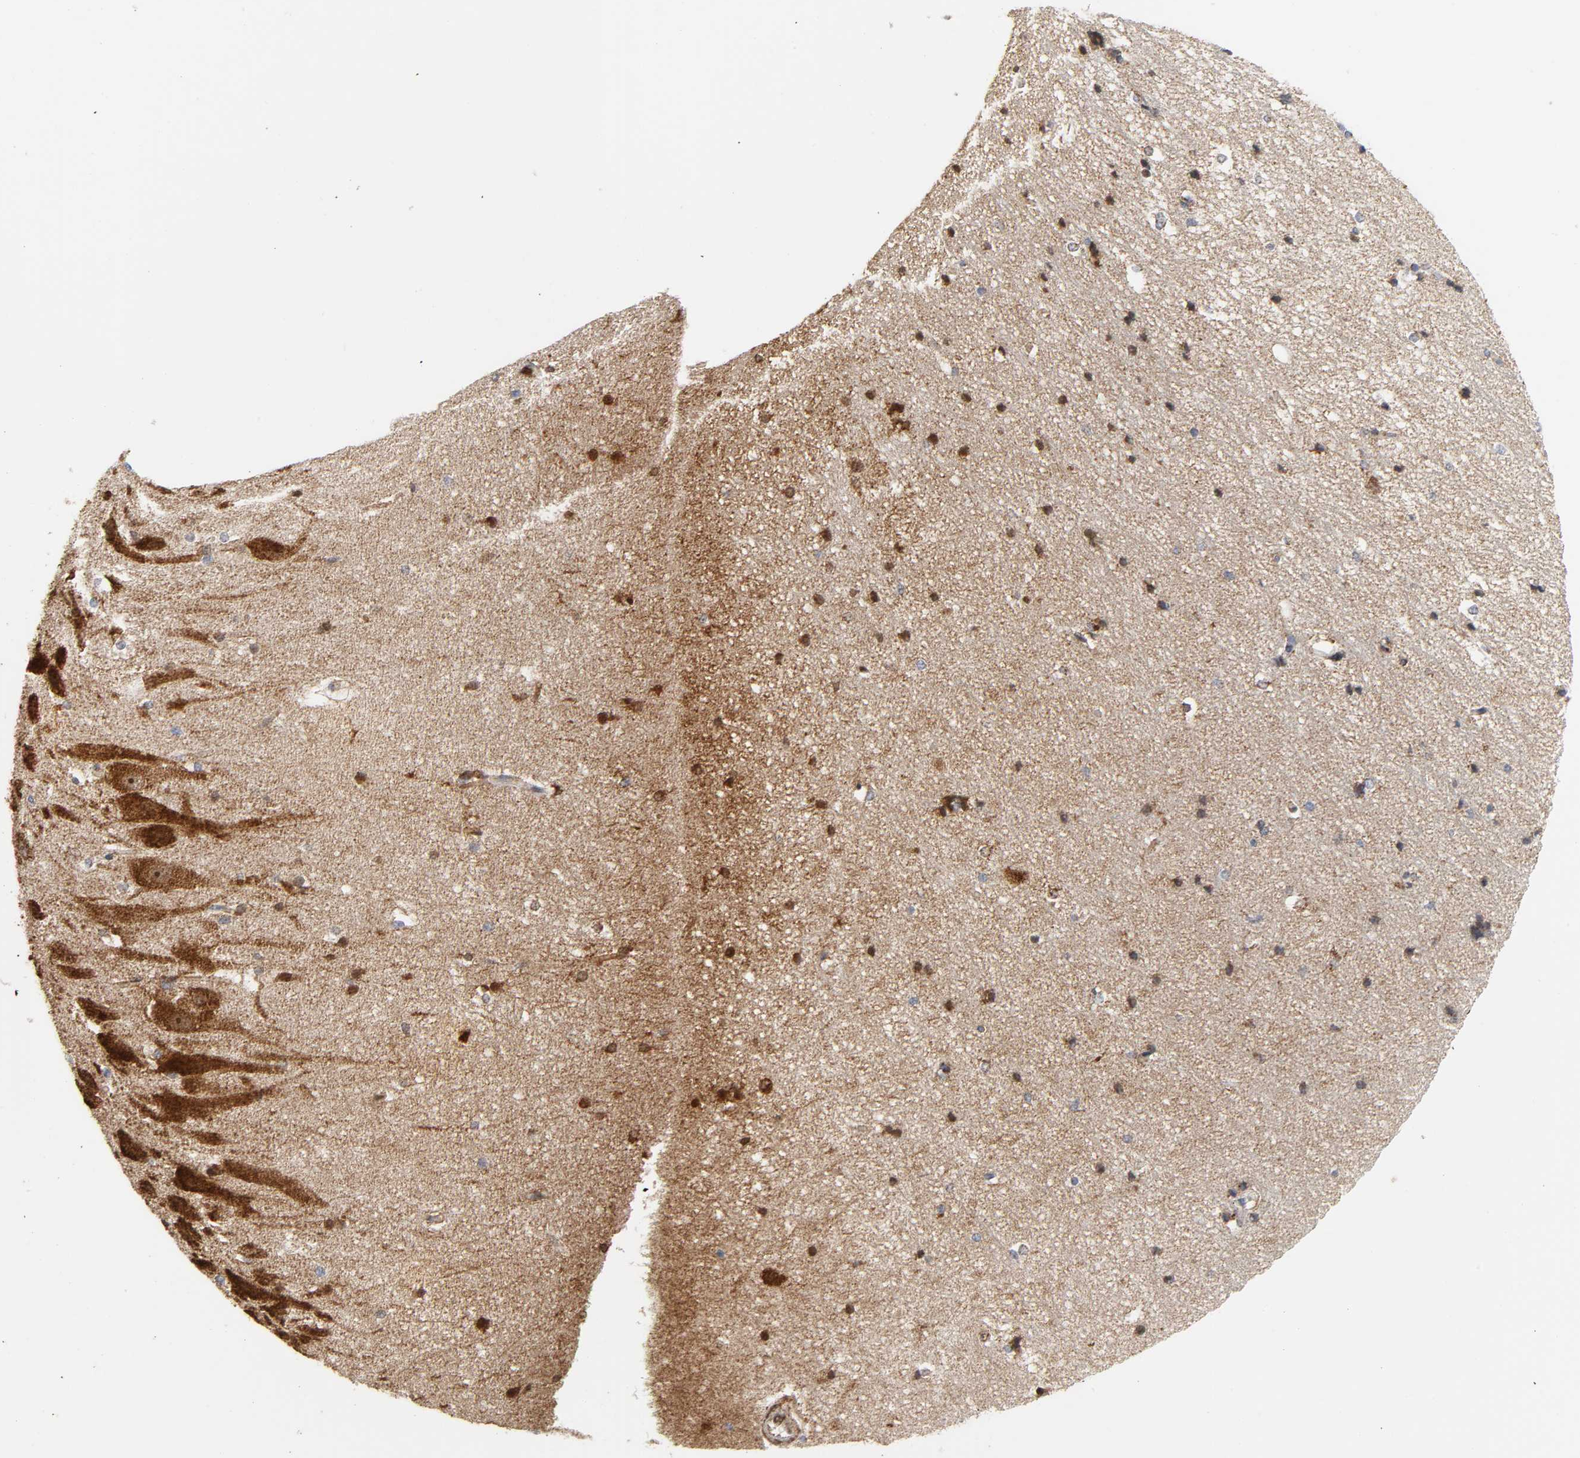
{"staining": {"intensity": "moderate", "quantity": ">75%", "location": "cytoplasmic/membranous"}, "tissue": "hippocampus", "cell_type": "Glial cells", "image_type": "normal", "snomed": [{"axis": "morphology", "description": "Normal tissue, NOS"}, {"axis": "topography", "description": "Hippocampus"}], "caption": "This histopathology image shows unremarkable hippocampus stained with IHC to label a protein in brown. The cytoplasmic/membranous of glial cells show moderate positivity for the protein. Nuclei are counter-stained blue.", "gene": "CYCS", "patient": {"sex": "female", "age": 19}}